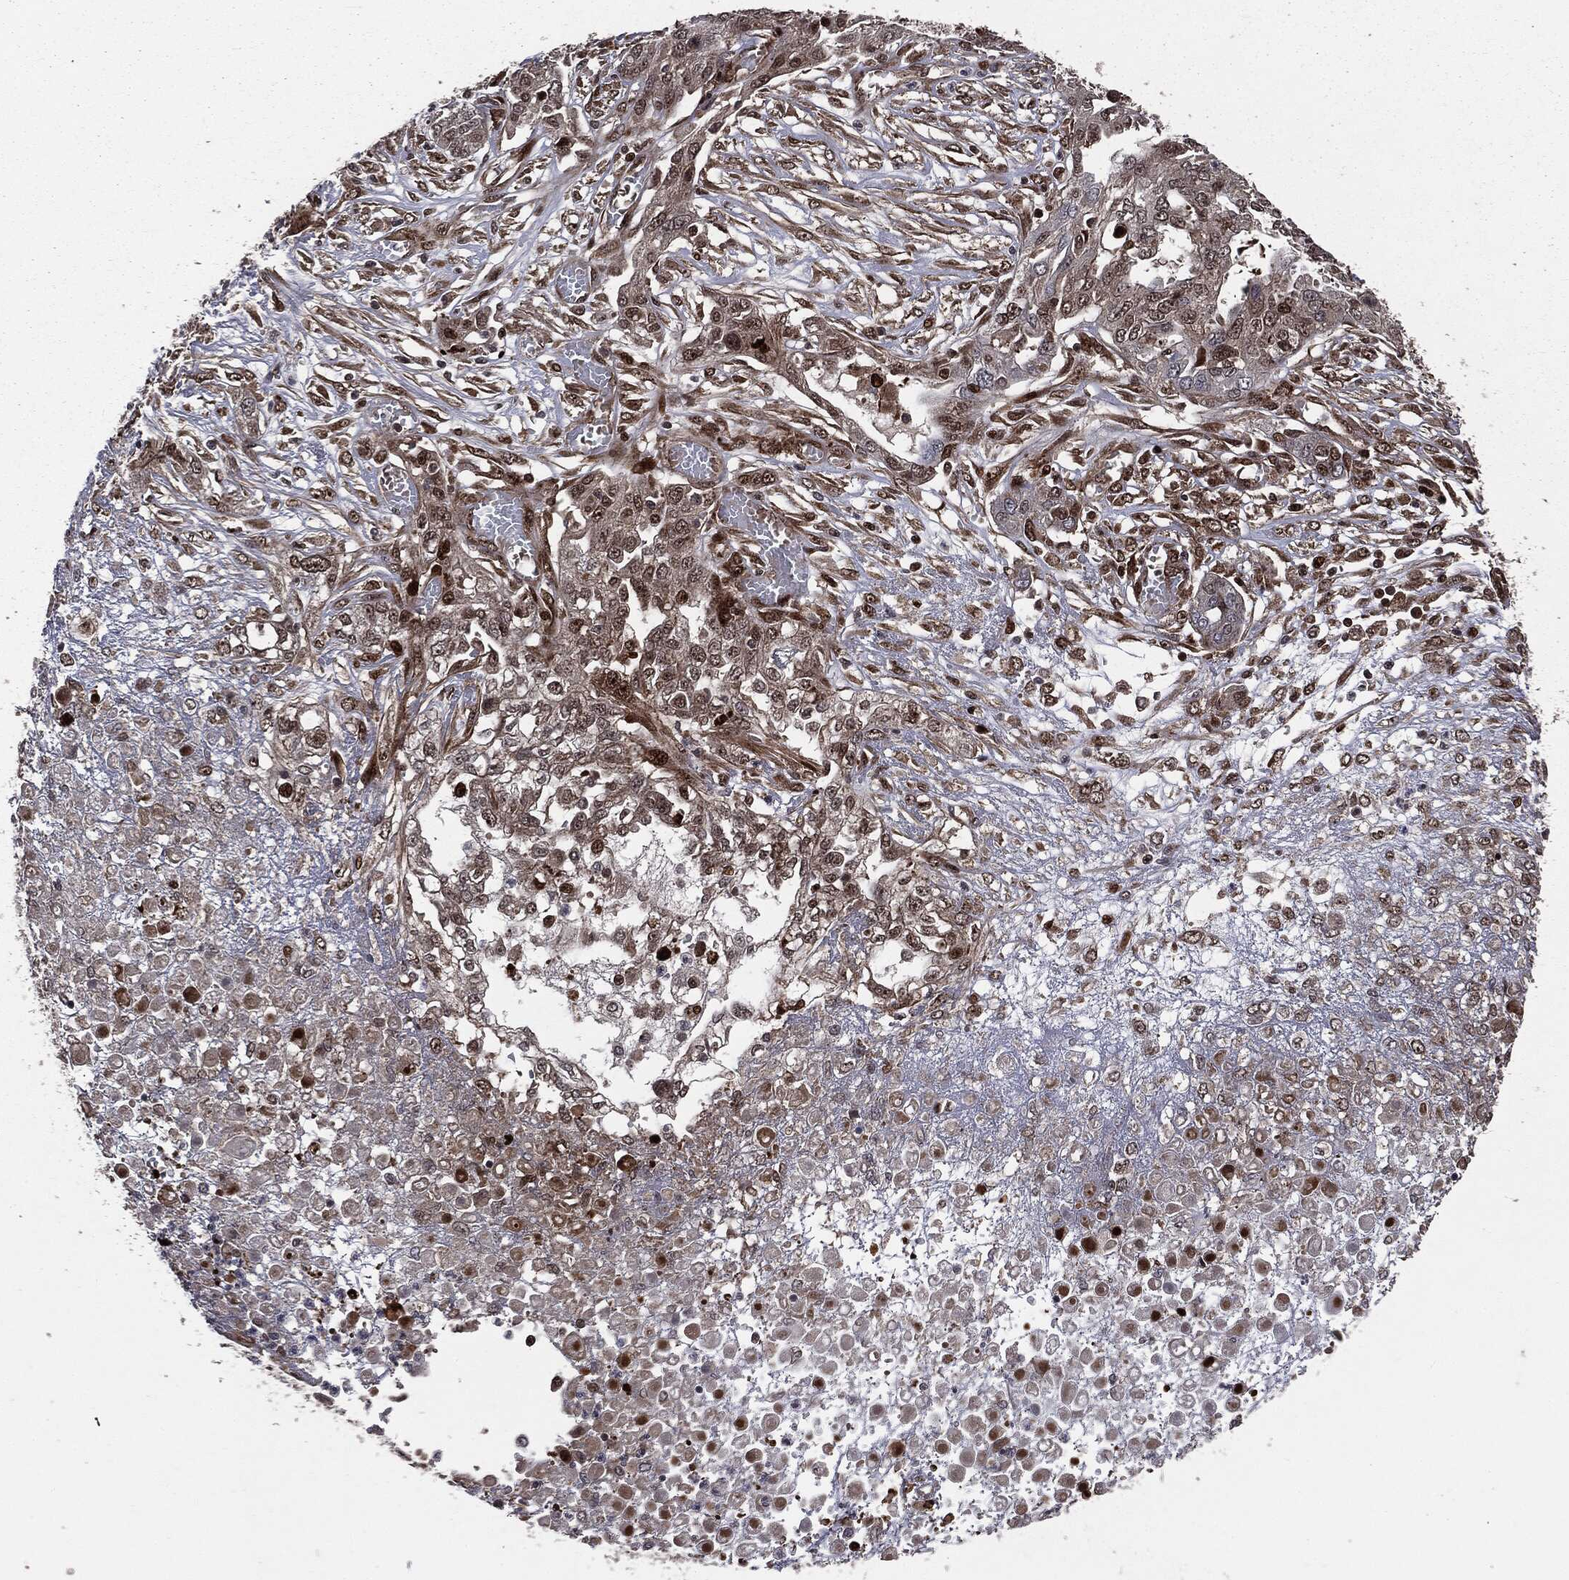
{"staining": {"intensity": "strong", "quantity": "<25%", "location": "cytoplasmic/membranous,nuclear"}, "tissue": "ovarian cancer", "cell_type": "Tumor cells", "image_type": "cancer", "snomed": [{"axis": "morphology", "description": "Cystadenocarcinoma, serous, NOS"}, {"axis": "topography", "description": "Ovary"}], "caption": "Immunohistochemical staining of human ovarian cancer displays strong cytoplasmic/membranous and nuclear protein staining in approximately <25% of tumor cells.", "gene": "SMAD4", "patient": {"sex": "female", "age": 67}}